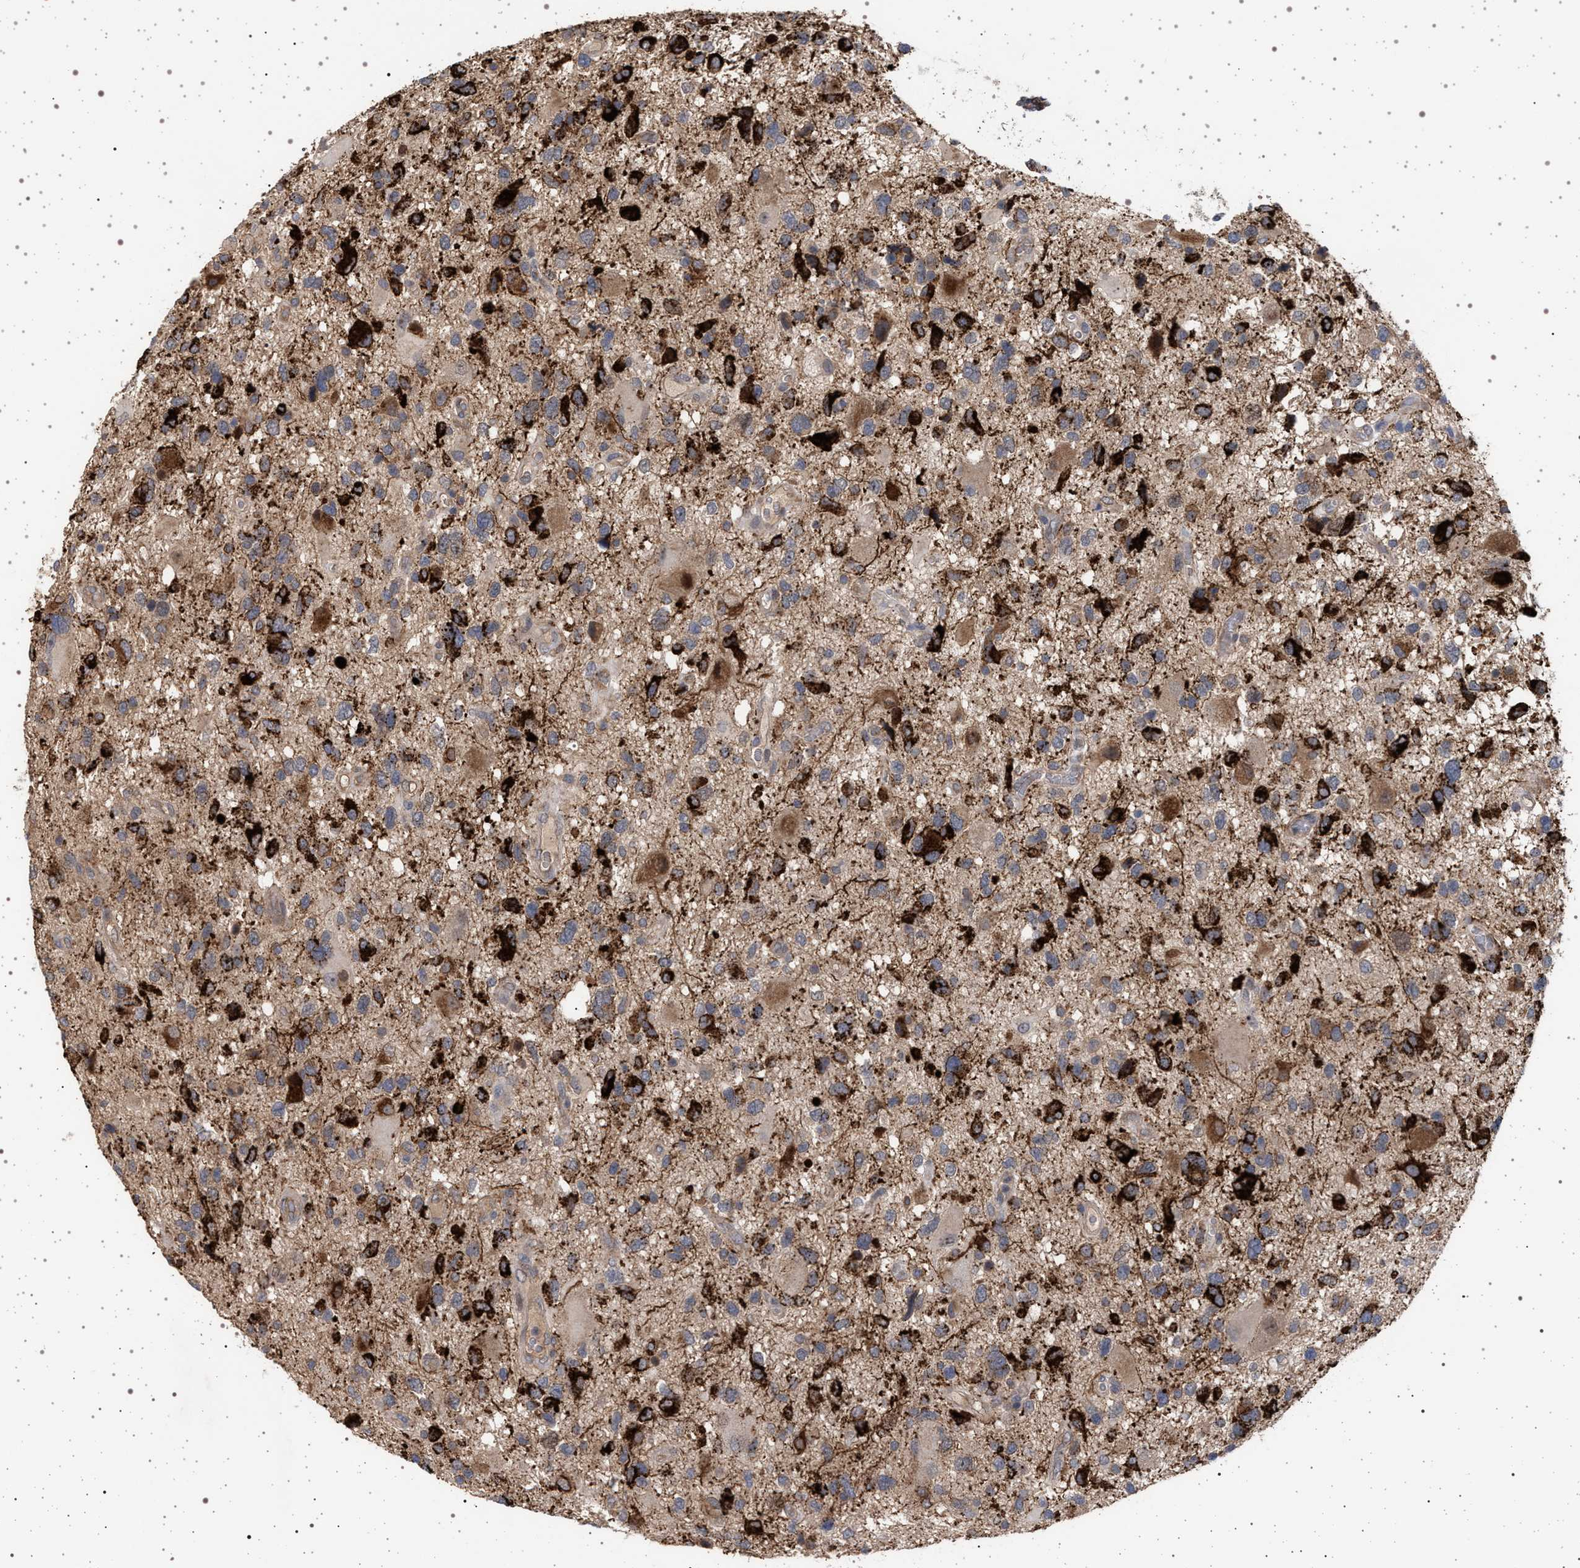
{"staining": {"intensity": "strong", "quantity": ">75%", "location": "cytoplasmic/membranous"}, "tissue": "glioma", "cell_type": "Tumor cells", "image_type": "cancer", "snomed": [{"axis": "morphology", "description": "Glioma, malignant, High grade"}, {"axis": "topography", "description": "Brain"}], "caption": "Strong cytoplasmic/membranous protein expression is seen in about >75% of tumor cells in high-grade glioma (malignant). (IHC, brightfield microscopy, high magnification).", "gene": "RBM48", "patient": {"sex": "male", "age": 33}}